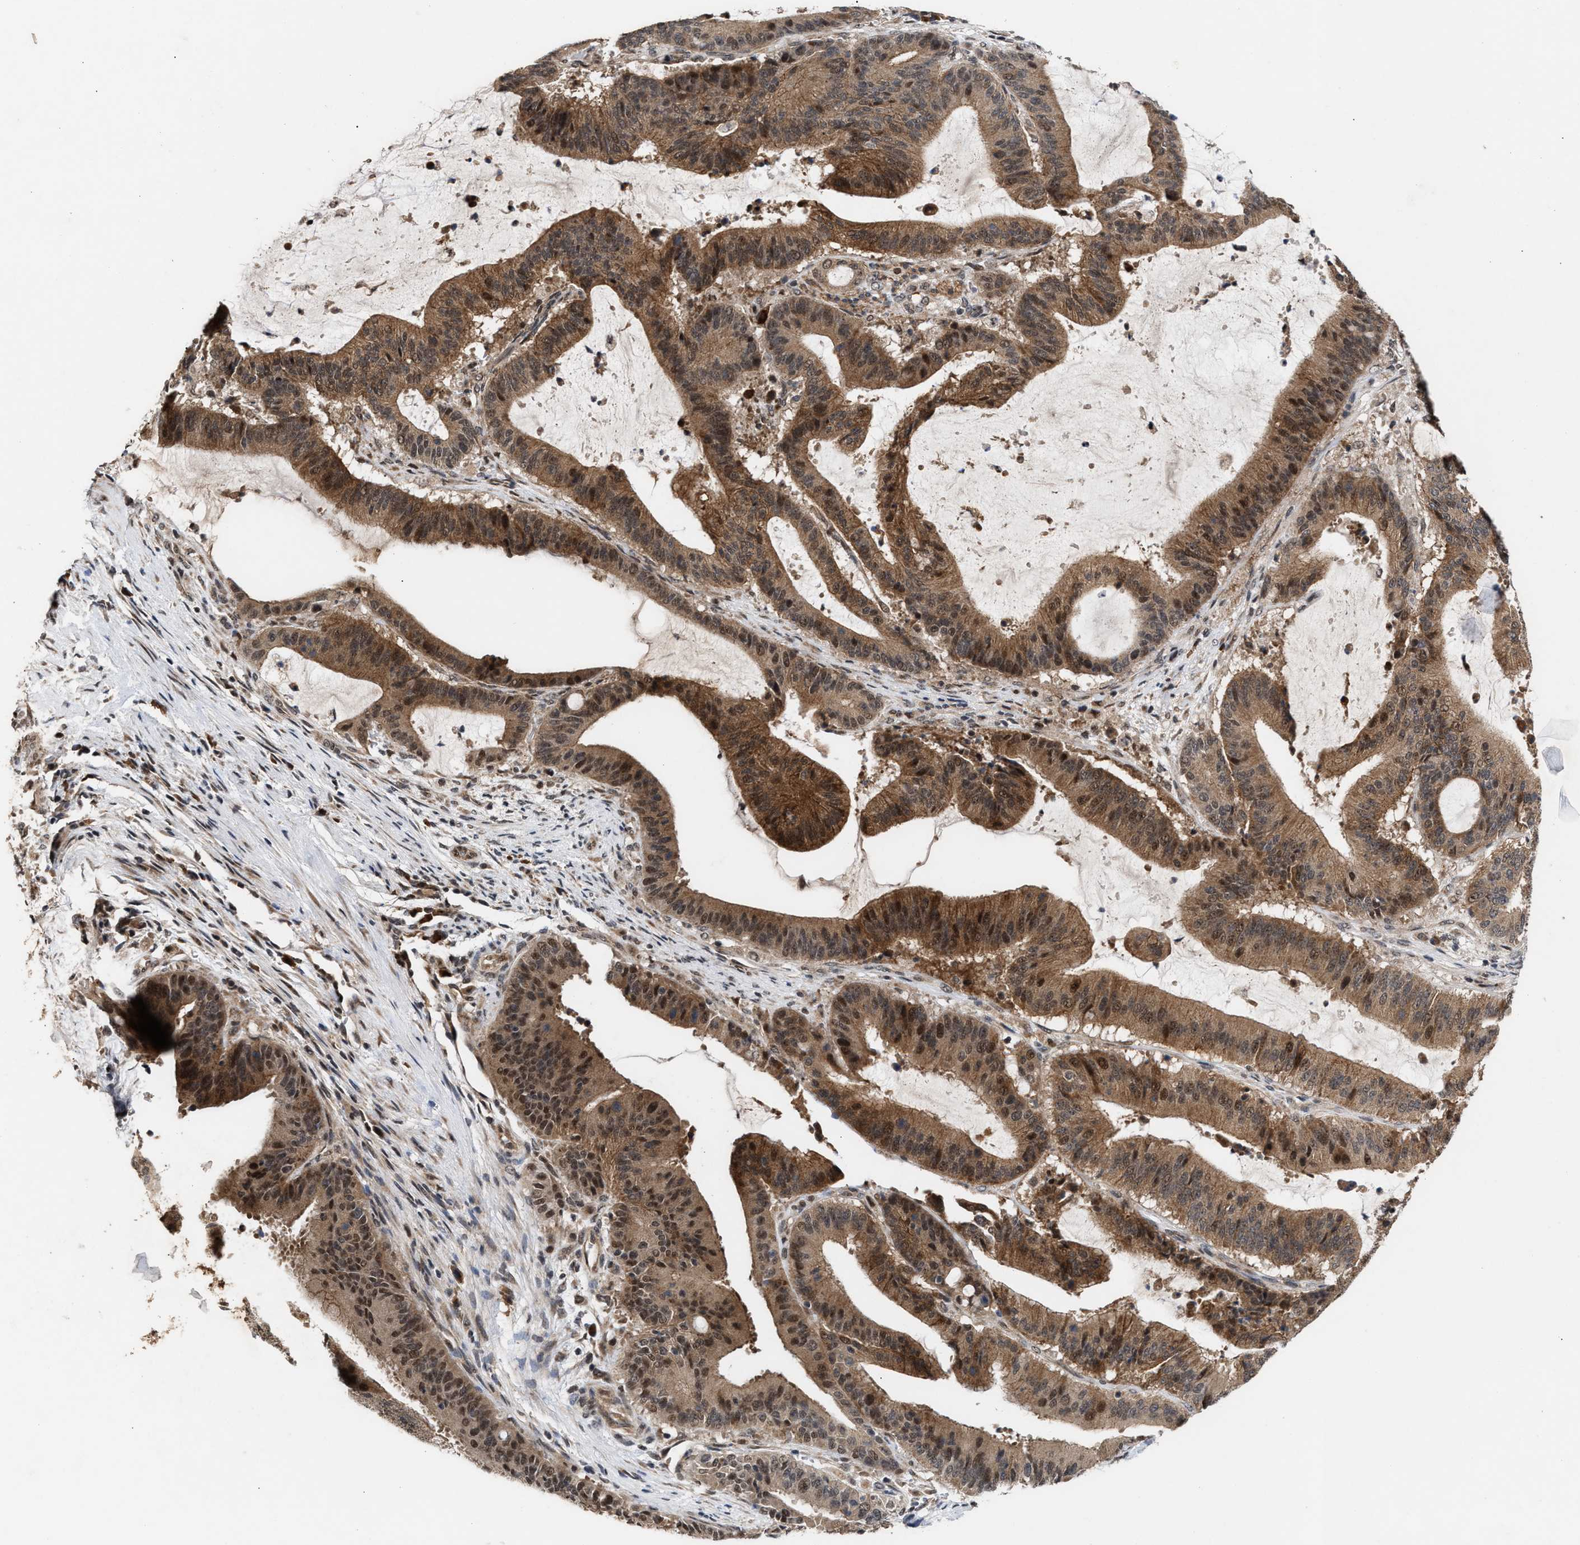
{"staining": {"intensity": "moderate", "quantity": ">75%", "location": "cytoplasmic/membranous,nuclear"}, "tissue": "liver cancer", "cell_type": "Tumor cells", "image_type": "cancer", "snomed": [{"axis": "morphology", "description": "Normal tissue, NOS"}, {"axis": "morphology", "description": "Cholangiocarcinoma"}, {"axis": "topography", "description": "Liver"}, {"axis": "topography", "description": "Peripheral nerve tissue"}], "caption": "DAB (3,3'-diaminobenzidine) immunohistochemical staining of liver cholangiocarcinoma exhibits moderate cytoplasmic/membranous and nuclear protein positivity in about >75% of tumor cells. (DAB = brown stain, brightfield microscopy at high magnification).", "gene": "MKNK2", "patient": {"sex": "female", "age": 73}}